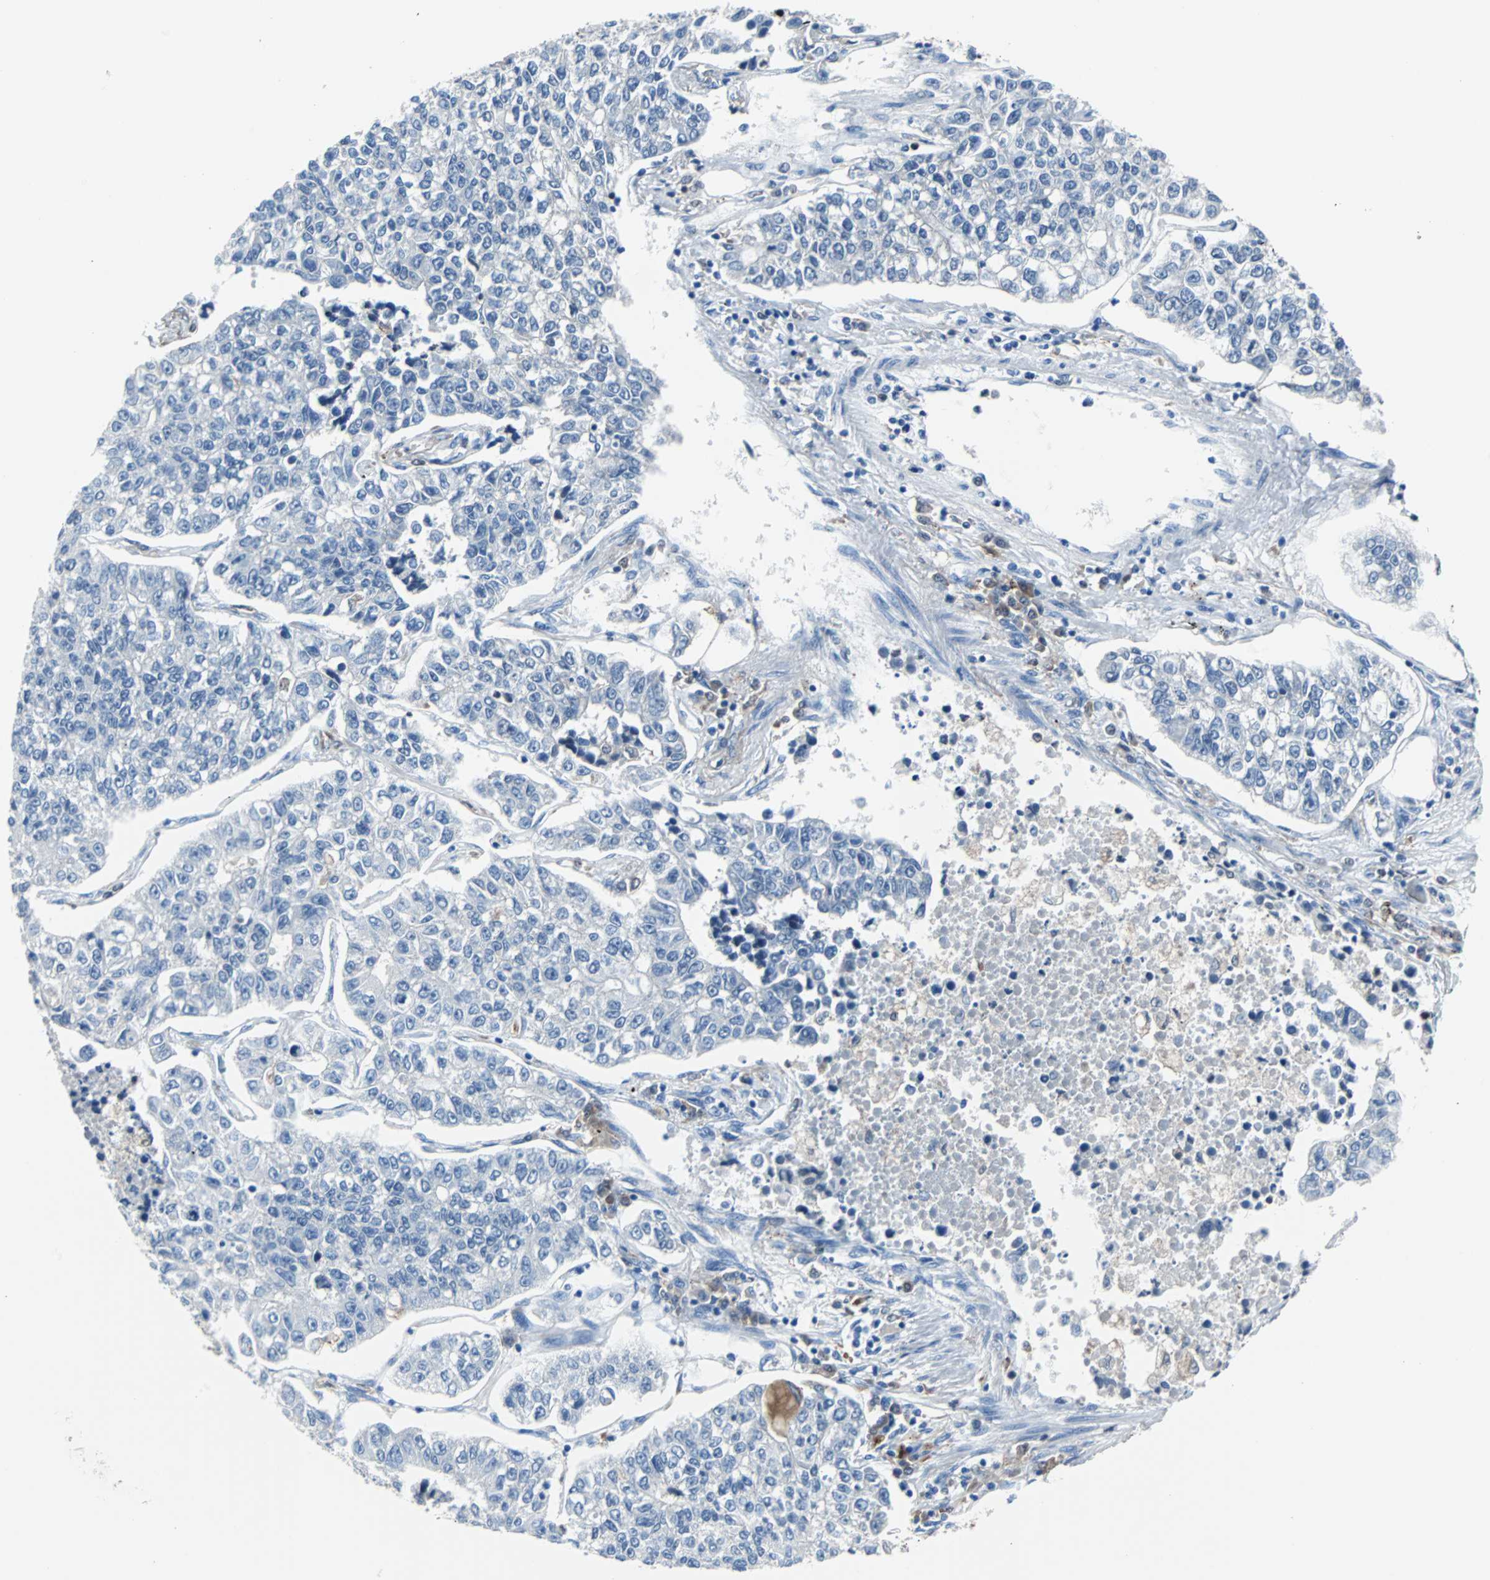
{"staining": {"intensity": "negative", "quantity": "none", "location": "none"}, "tissue": "lung cancer", "cell_type": "Tumor cells", "image_type": "cancer", "snomed": [{"axis": "morphology", "description": "Adenocarcinoma, NOS"}, {"axis": "topography", "description": "Lung"}], "caption": "This is an IHC image of lung cancer. There is no expression in tumor cells.", "gene": "SYK", "patient": {"sex": "male", "age": 49}}